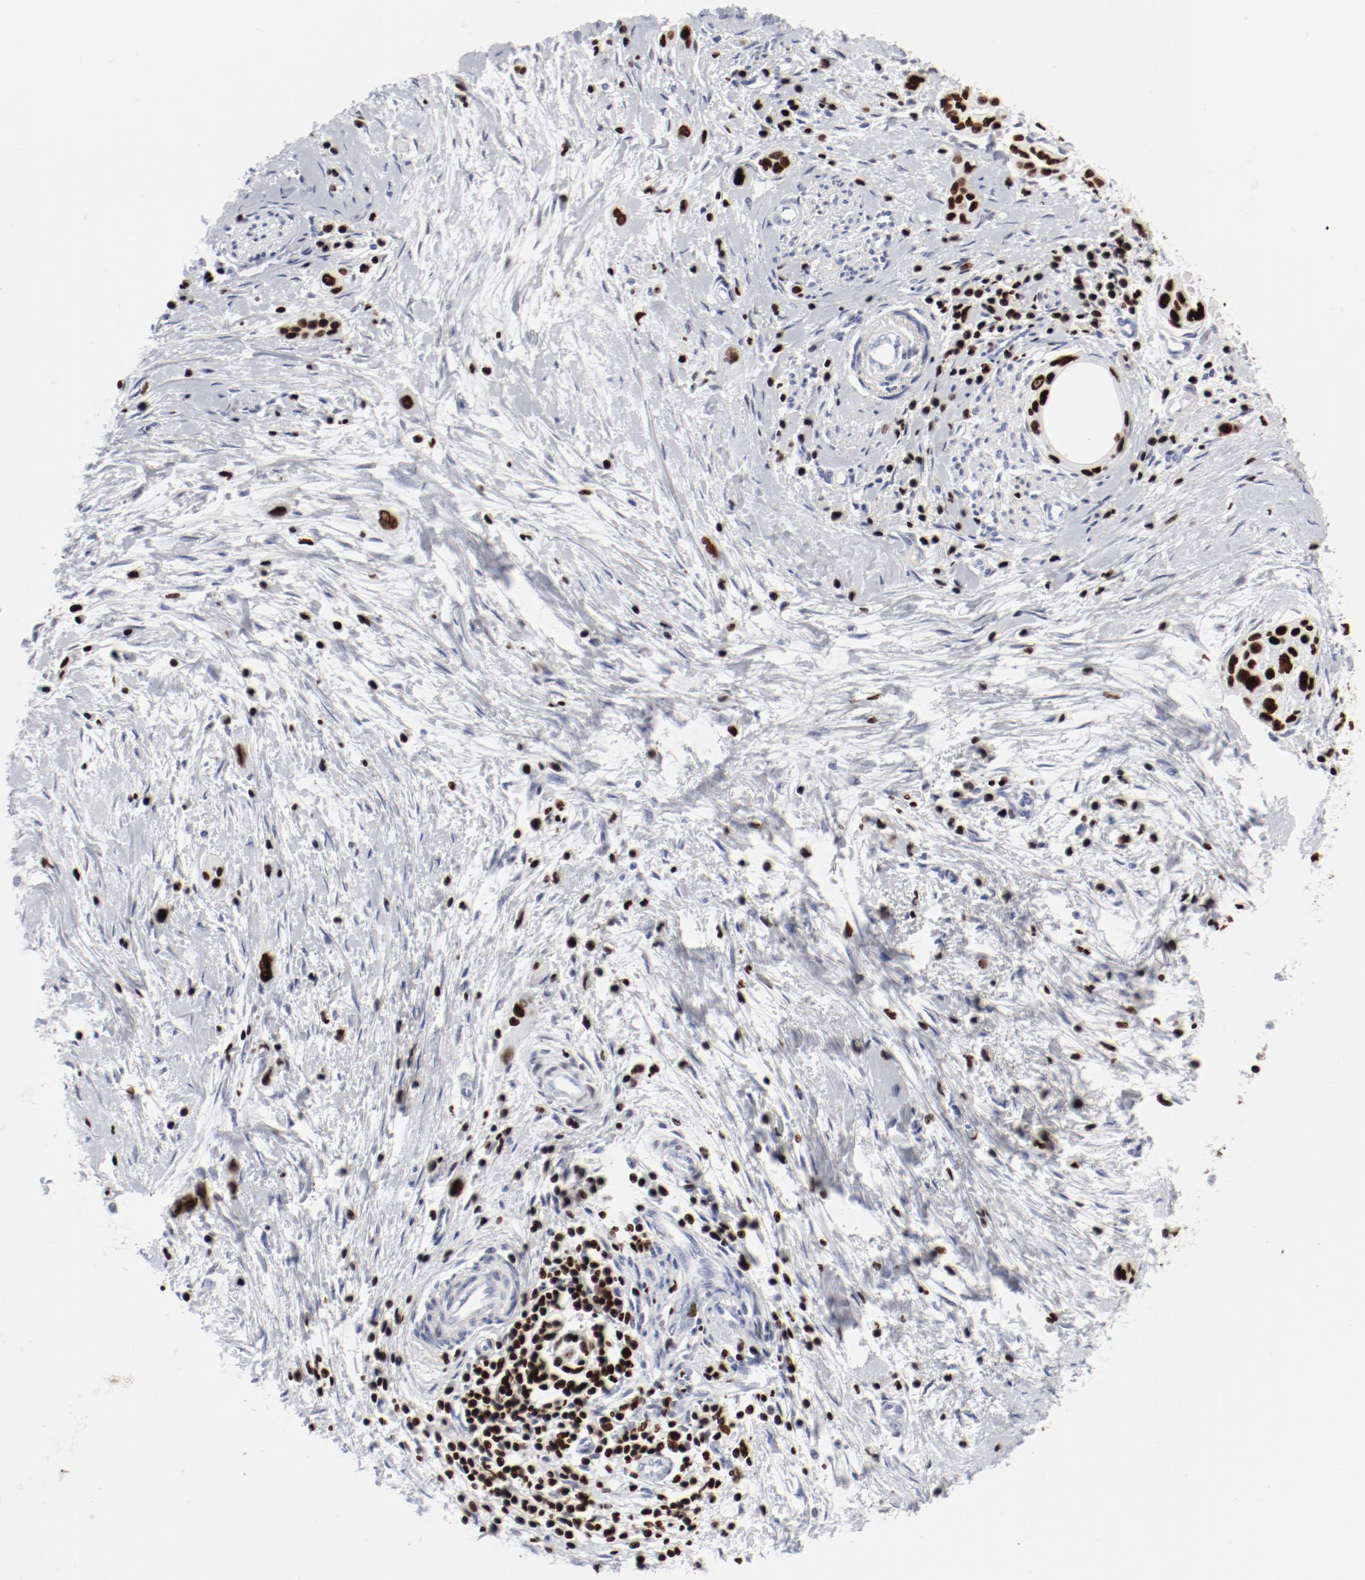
{"staining": {"intensity": "strong", "quantity": ">75%", "location": "nuclear"}, "tissue": "pancreatic cancer", "cell_type": "Tumor cells", "image_type": "cancer", "snomed": [{"axis": "morphology", "description": "Adenocarcinoma, NOS"}, {"axis": "topography", "description": "Pancreas"}], "caption": "About >75% of tumor cells in human pancreatic cancer exhibit strong nuclear protein staining as visualized by brown immunohistochemical staining.", "gene": "SMARCC2", "patient": {"sex": "female", "age": 60}}